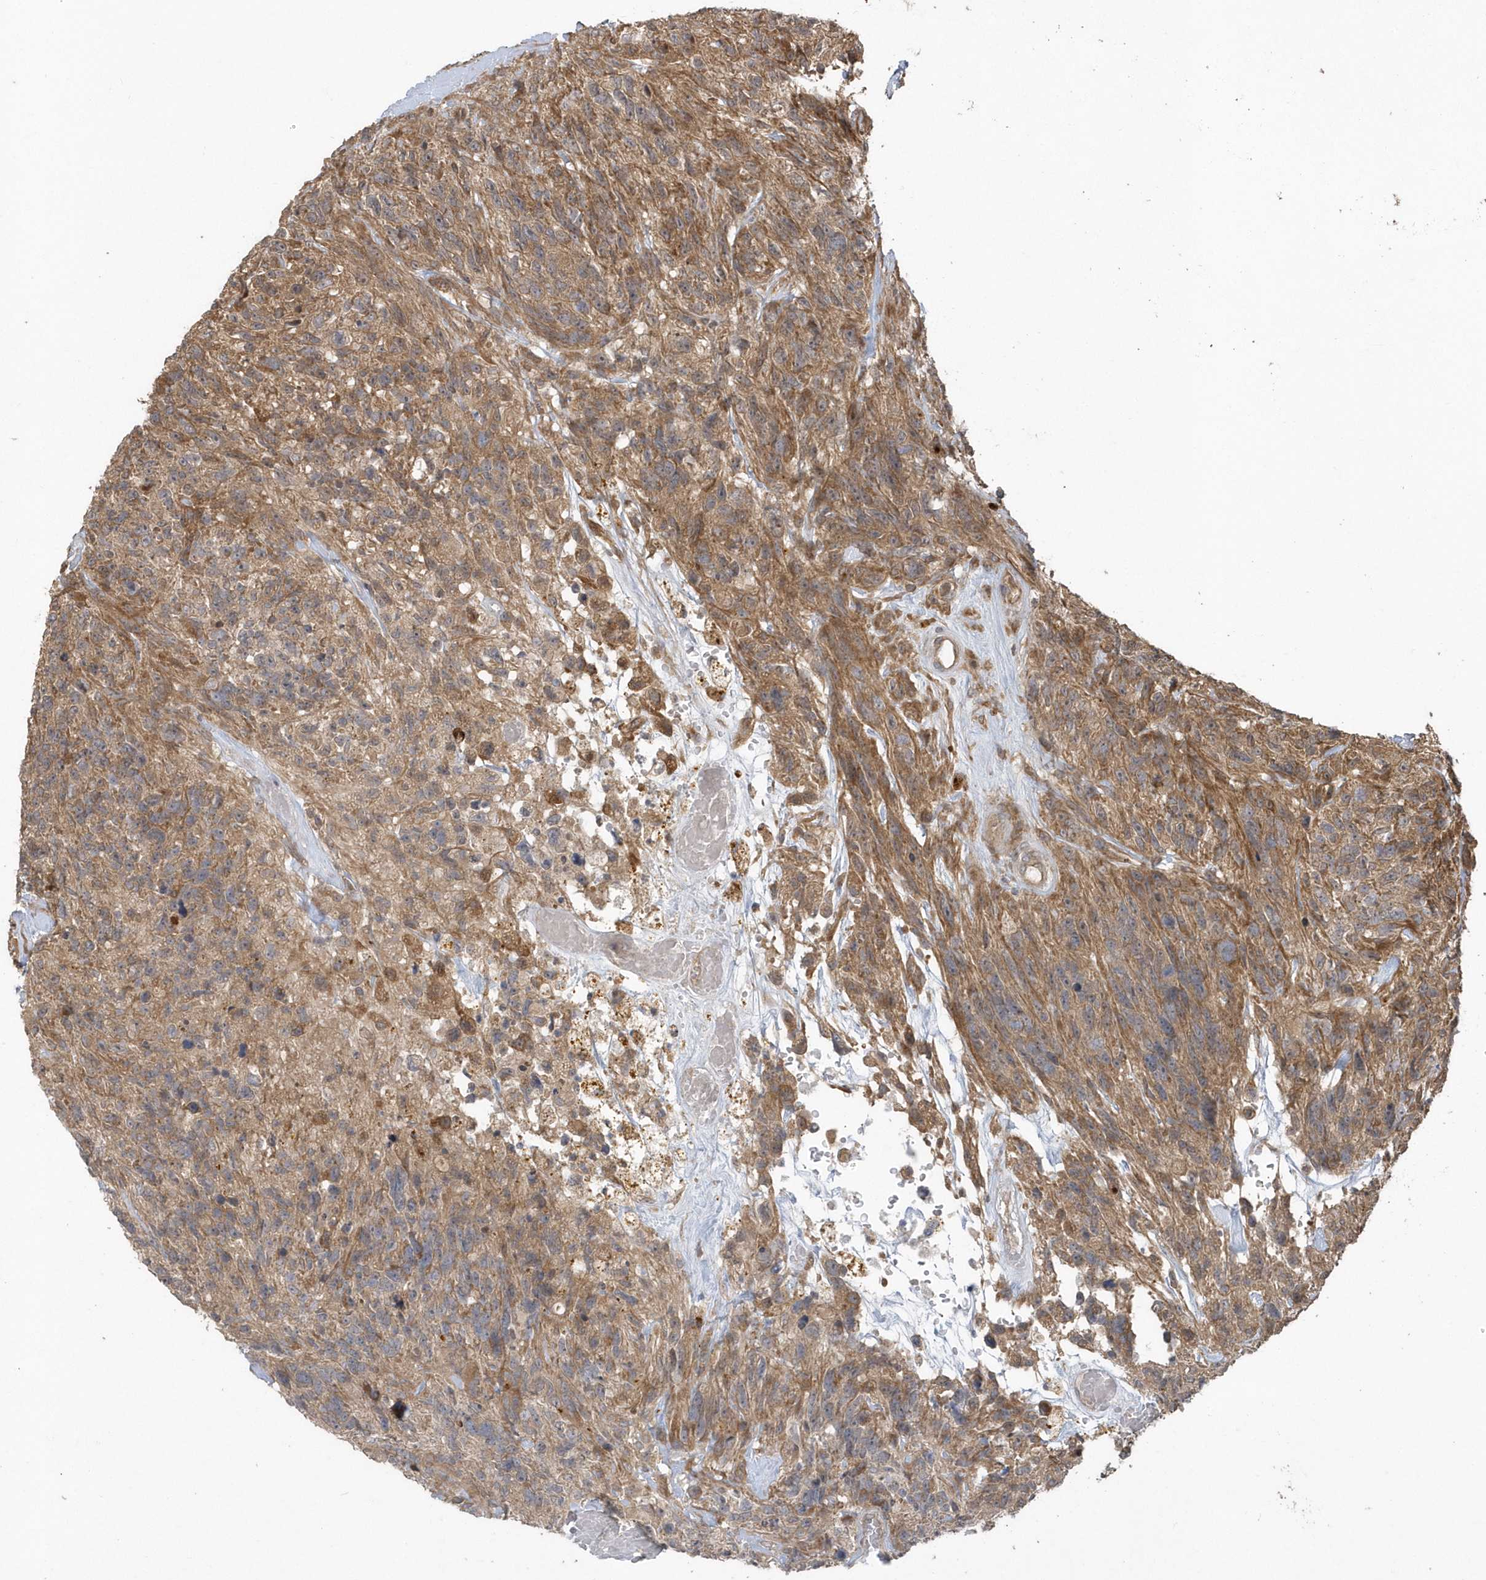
{"staining": {"intensity": "moderate", "quantity": "25%-75%", "location": "cytoplasmic/membranous"}, "tissue": "glioma", "cell_type": "Tumor cells", "image_type": "cancer", "snomed": [{"axis": "morphology", "description": "Glioma, malignant, High grade"}, {"axis": "topography", "description": "Brain"}], "caption": "IHC photomicrograph of human malignant high-grade glioma stained for a protein (brown), which reveals medium levels of moderate cytoplasmic/membranous expression in approximately 25%-75% of tumor cells.", "gene": "HERPUD1", "patient": {"sex": "male", "age": 69}}